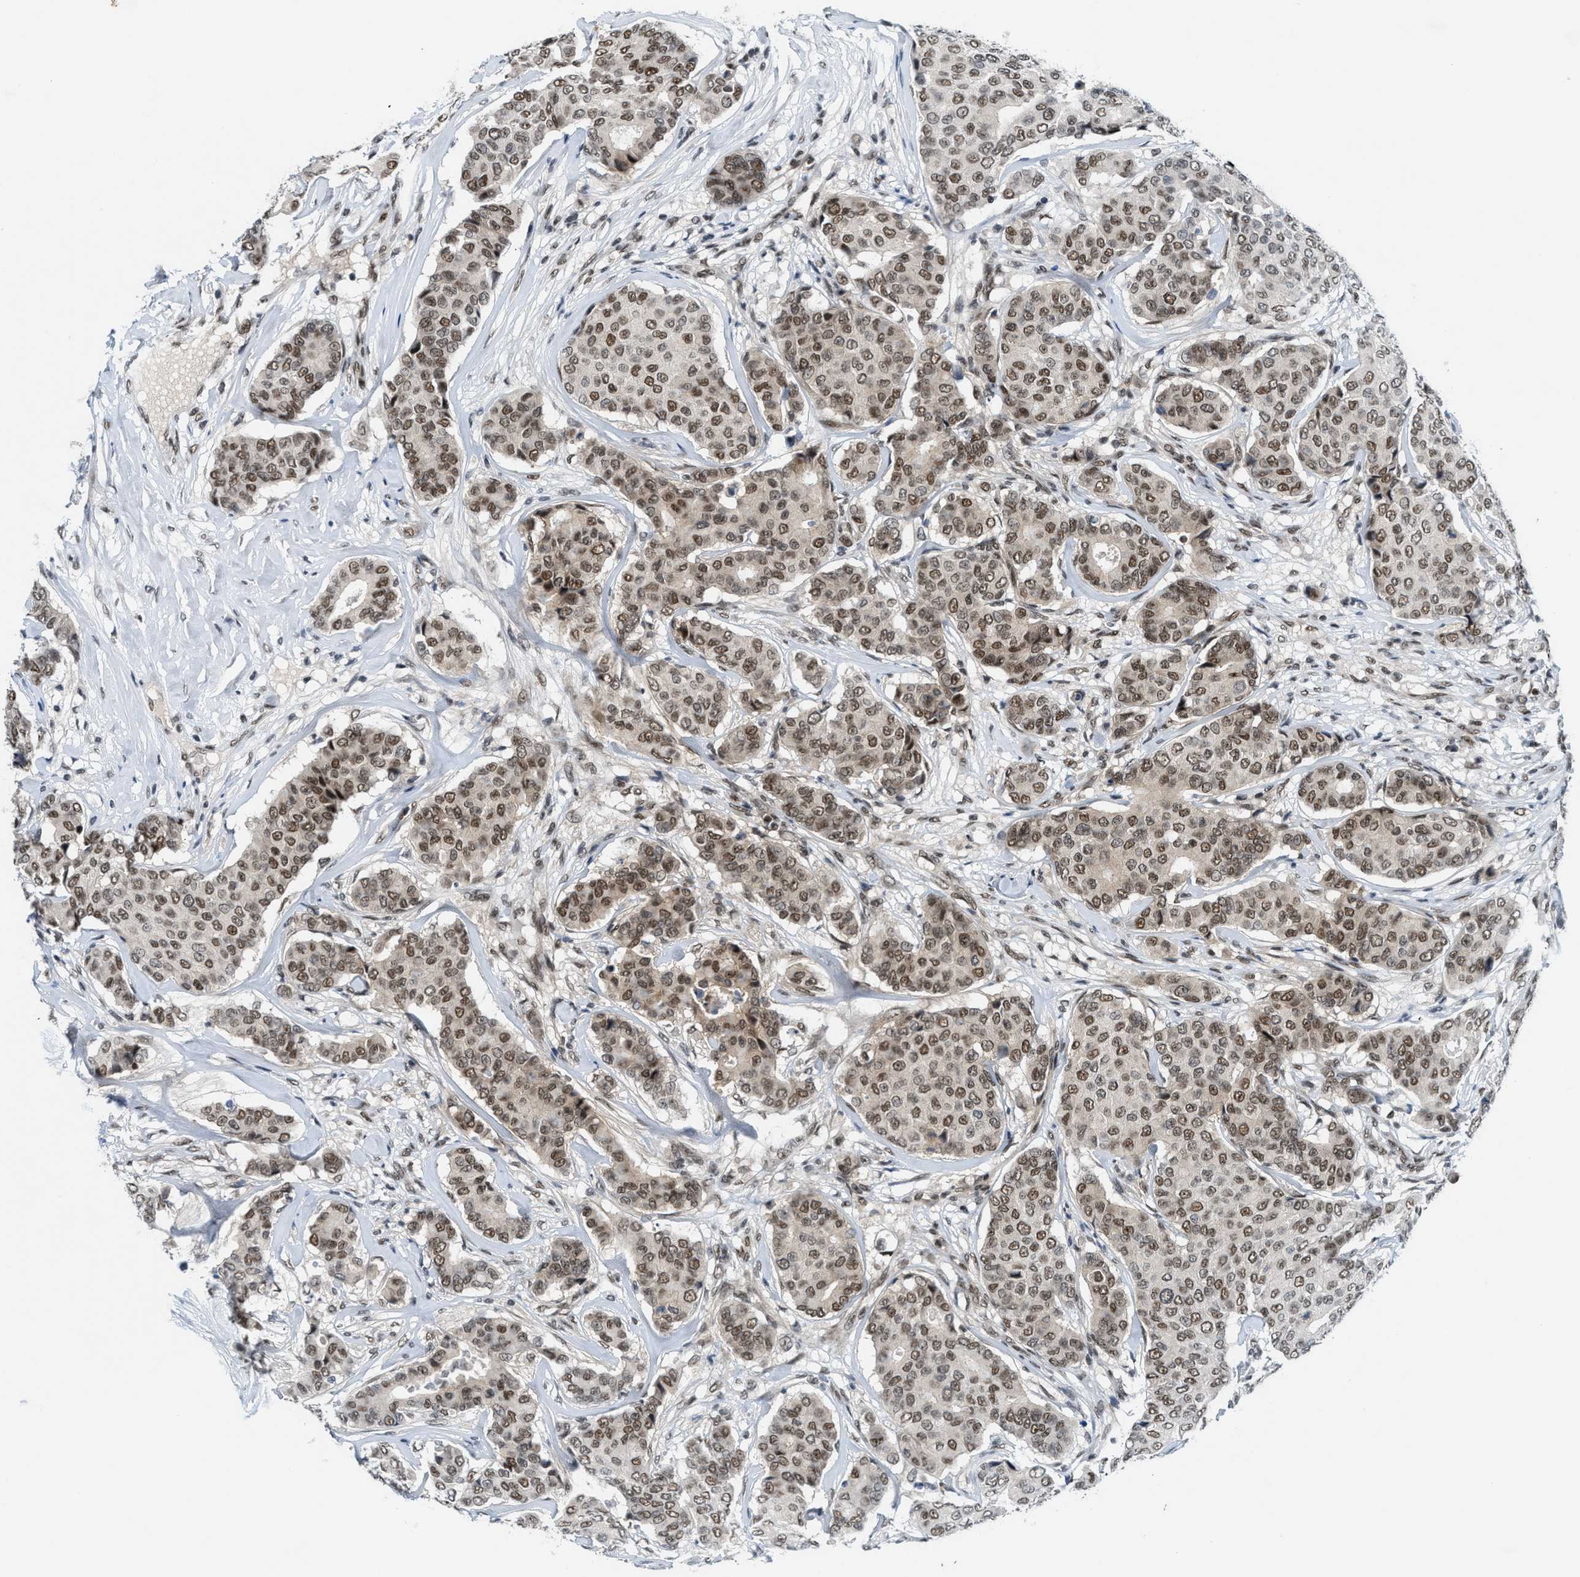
{"staining": {"intensity": "moderate", "quantity": ">75%", "location": "cytoplasmic/membranous,nuclear"}, "tissue": "breast cancer", "cell_type": "Tumor cells", "image_type": "cancer", "snomed": [{"axis": "morphology", "description": "Duct carcinoma"}, {"axis": "topography", "description": "Breast"}], "caption": "This is a histology image of IHC staining of invasive ductal carcinoma (breast), which shows moderate staining in the cytoplasmic/membranous and nuclear of tumor cells.", "gene": "NCOA1", "patient": {"sex": "female", "age": 75}}